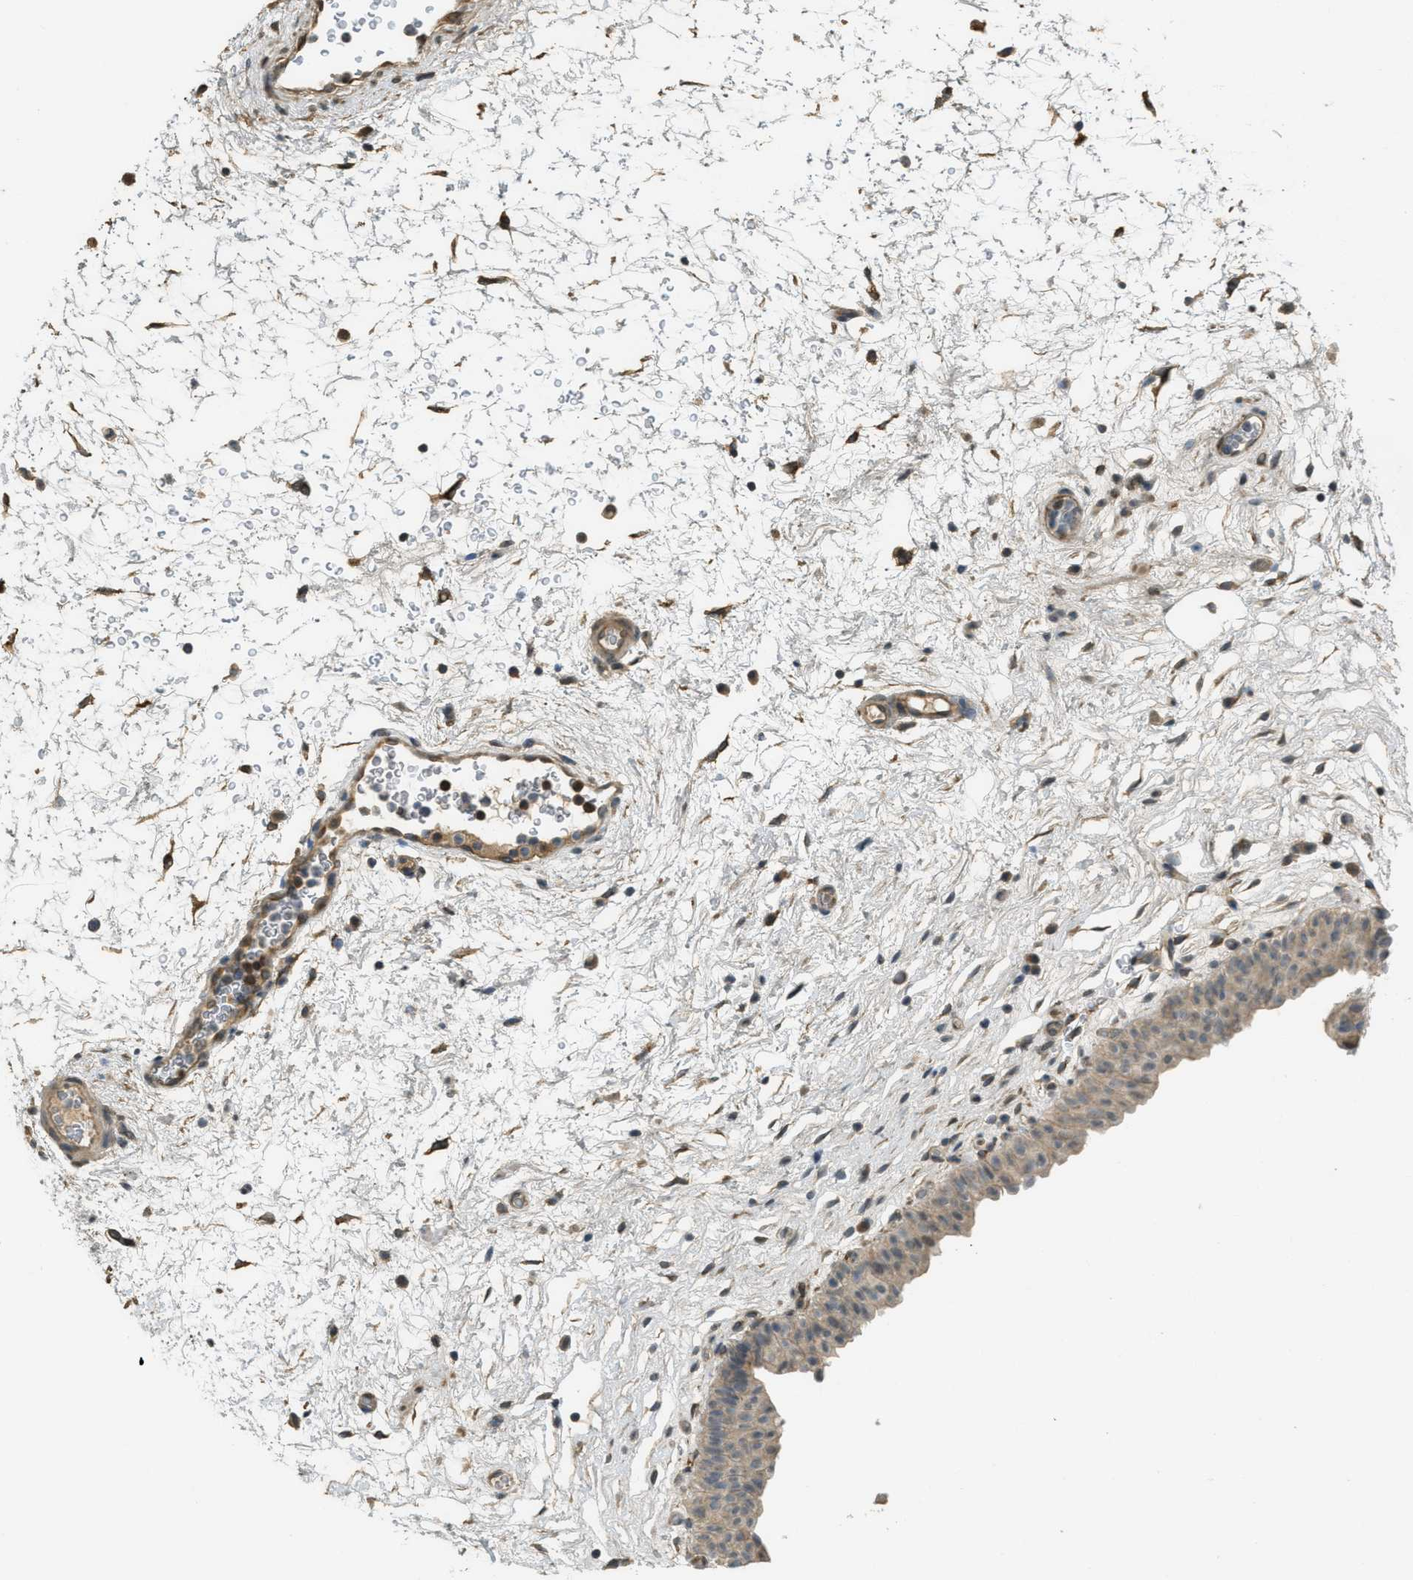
{"staining": {"intensity": "weak", "quantity": ">75%", "location": "cytoplasmic/membranous"}, "tissue": "urinary bladder", "cell_type": "Urothelial cells", "image_type": "normal", "snomed": [{"axis": "morphology", "description": "Normal tissue, NOS"}, {"axis": "topography", "description": "Urinary bladder"}], "caption": "IHC micrograph of normal urinary bladder: urinary bladder stained using immunohistochemistry displays low levels of weak protein expression localized specifically in the cytoplasmic/membranous of urothelial cells, appearing as a cytoplasmic/membranous brown color.", "gene": "IGF2BP2", "patient": {"sex": "male", "age": 46}}